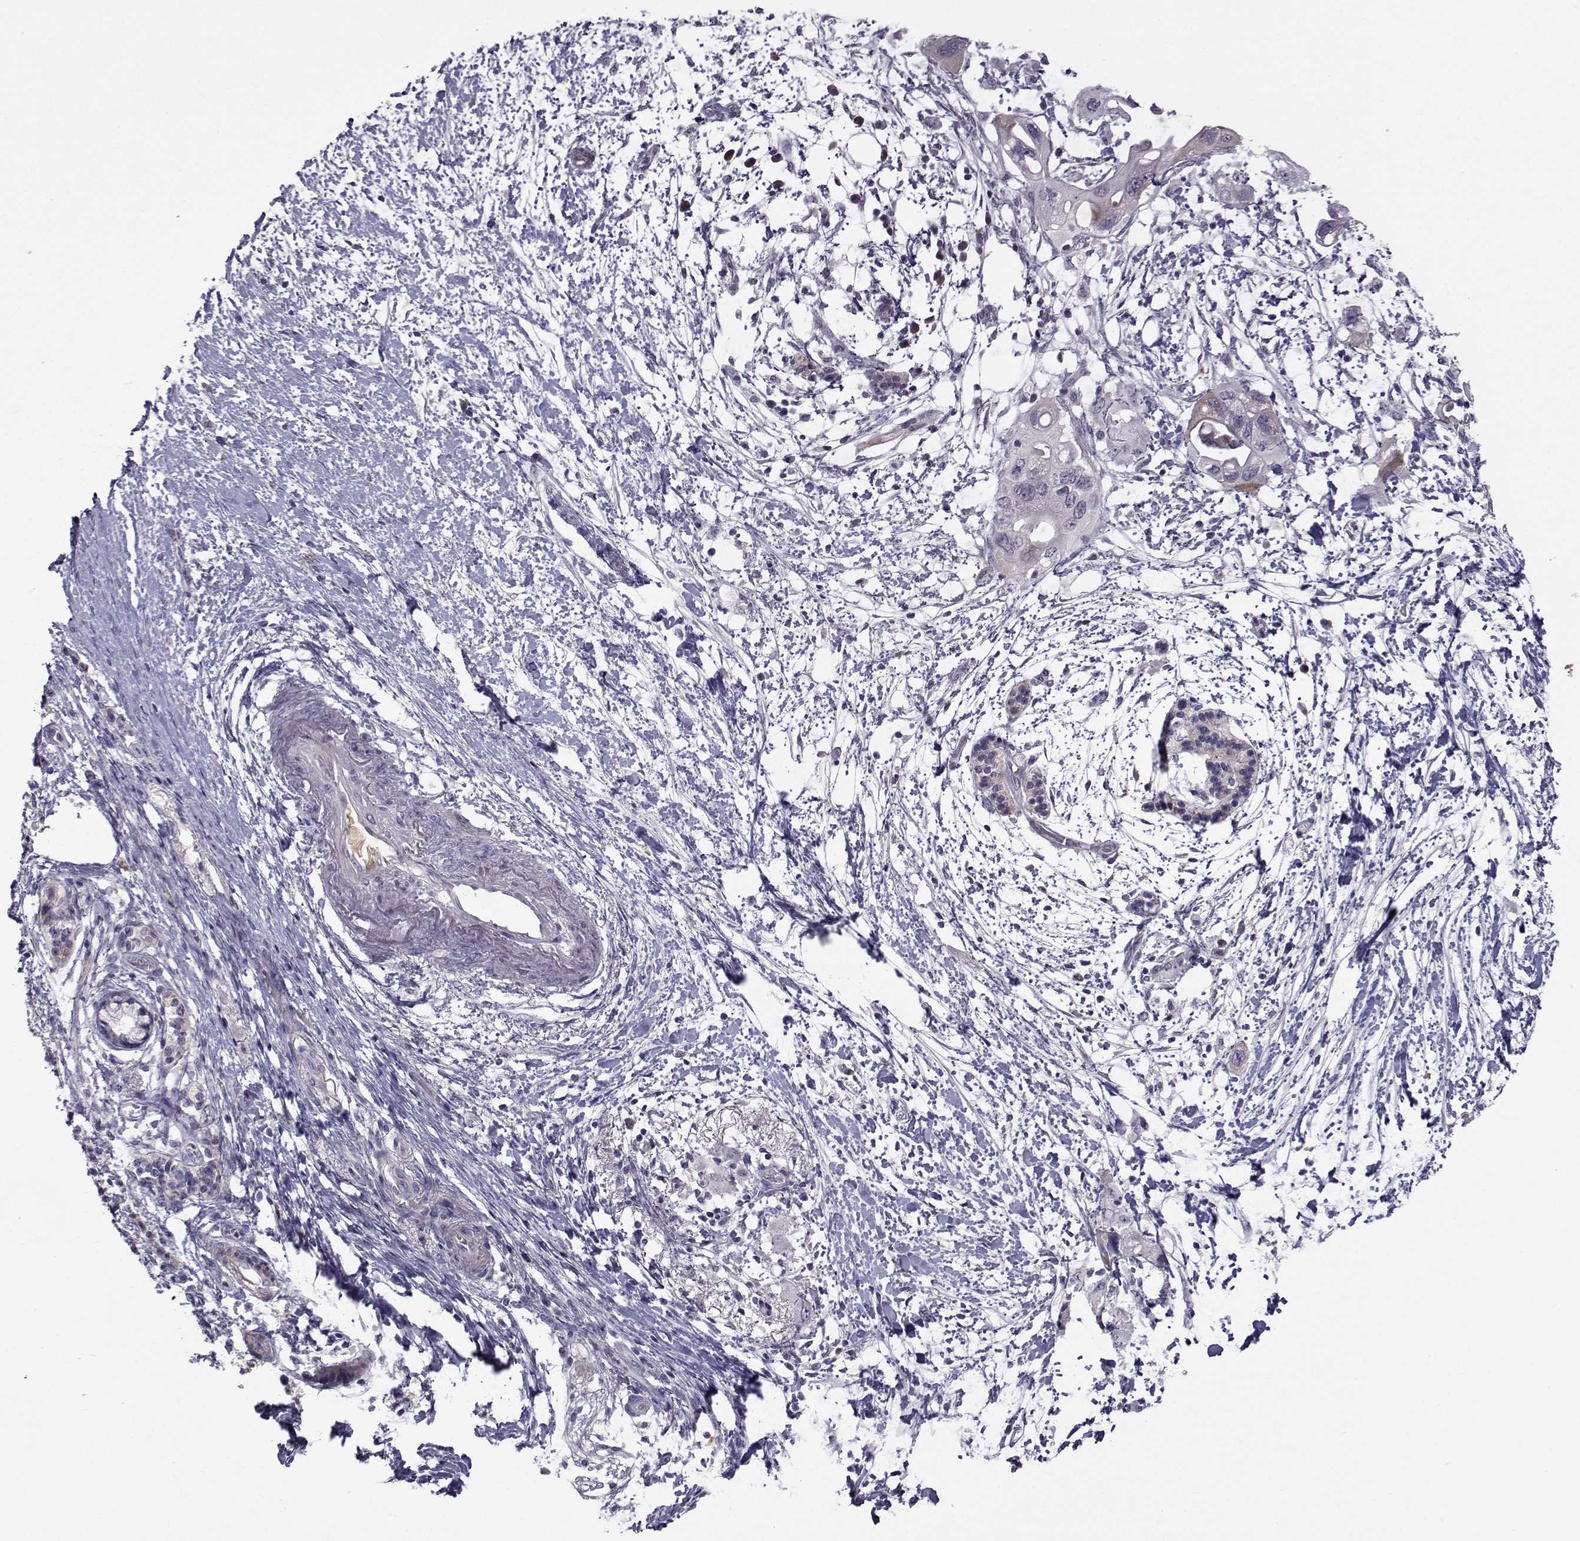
{"staining": {"intensity": "negative", "quantity": "<25%", "location": "none"}, "tissue": "pancreatic cancer", "cell_type": "Tumor cells", "image_type": "cancer", "snomed": [{"axis": "morphology", "description": "Adenocarcinoma, NOS"}, {"axis": "topography", "description": "Pancreas"}], "caption": "A high-resolution micrograph shows IHC staining of pancreatic cancer, which displays no significant staining in tumor cells. Nuclei are stained in blue.", "gene": "TNFRSF11B", "patient": {"sex": "female", "age": 72}}